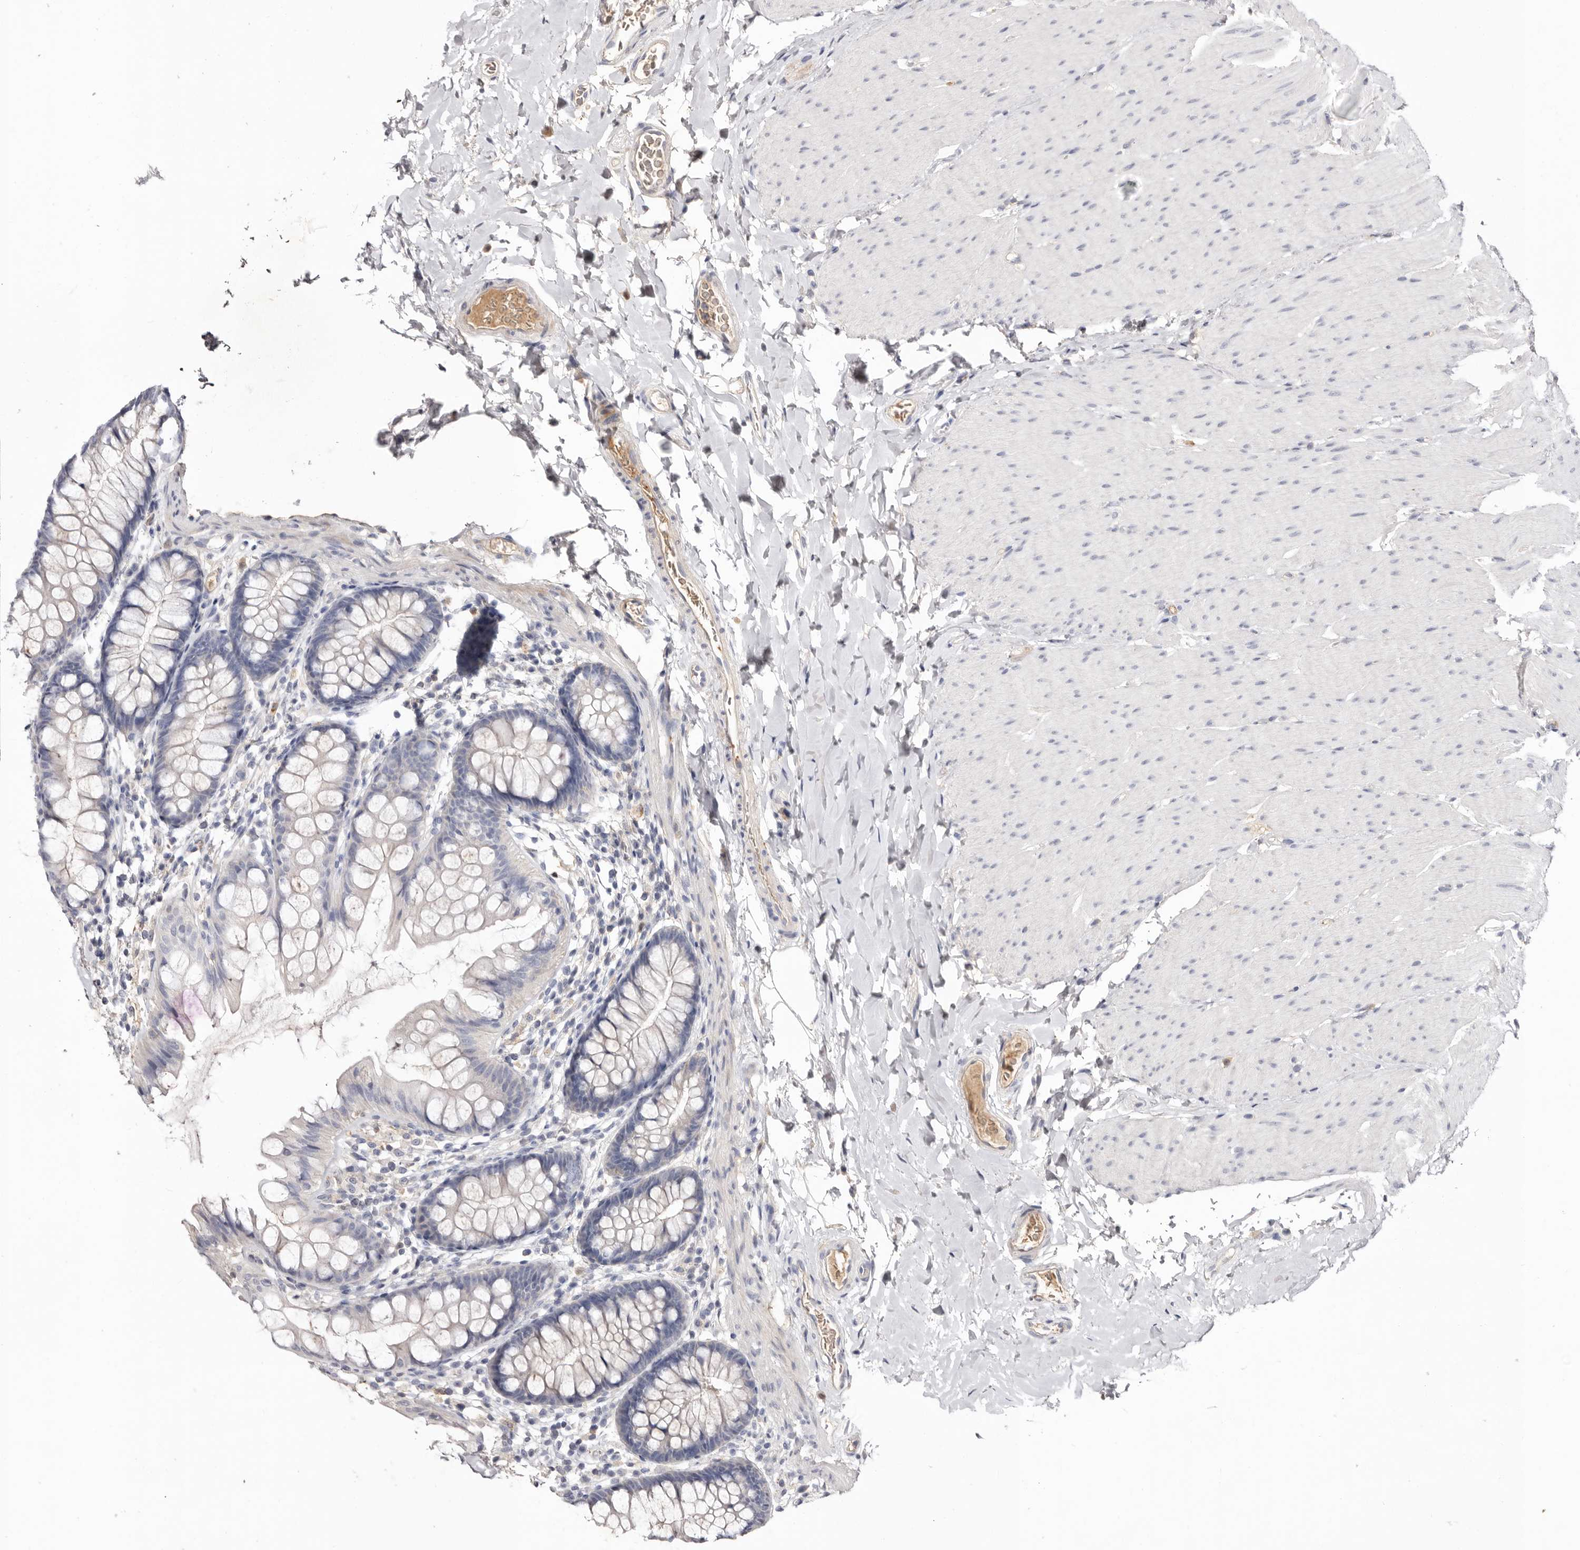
{"staining": {"intensity": "weak", "quantity": "25%-75%", "location": "cytoplasmic/membranous"}, "tissue": "colon", "cell_type": "Endothelial cells", "image_type": "normal", "snomed": [{"axis": "morphology", "description": "Normal tissue, NOS"}, {"axis": "topography", "description": "Colon"}], "caption": "Brown immunohistochemical staining in normal colon reveals weak cytoplasmic/membranous expression in about 25%-75% of endothelial cells. Immunohistochemistry (ihc) stains the protein of interest in brown and the nuclei are stained blue.", "gene": "LMLN", "patient": {"sex": "female", "age": 62}}